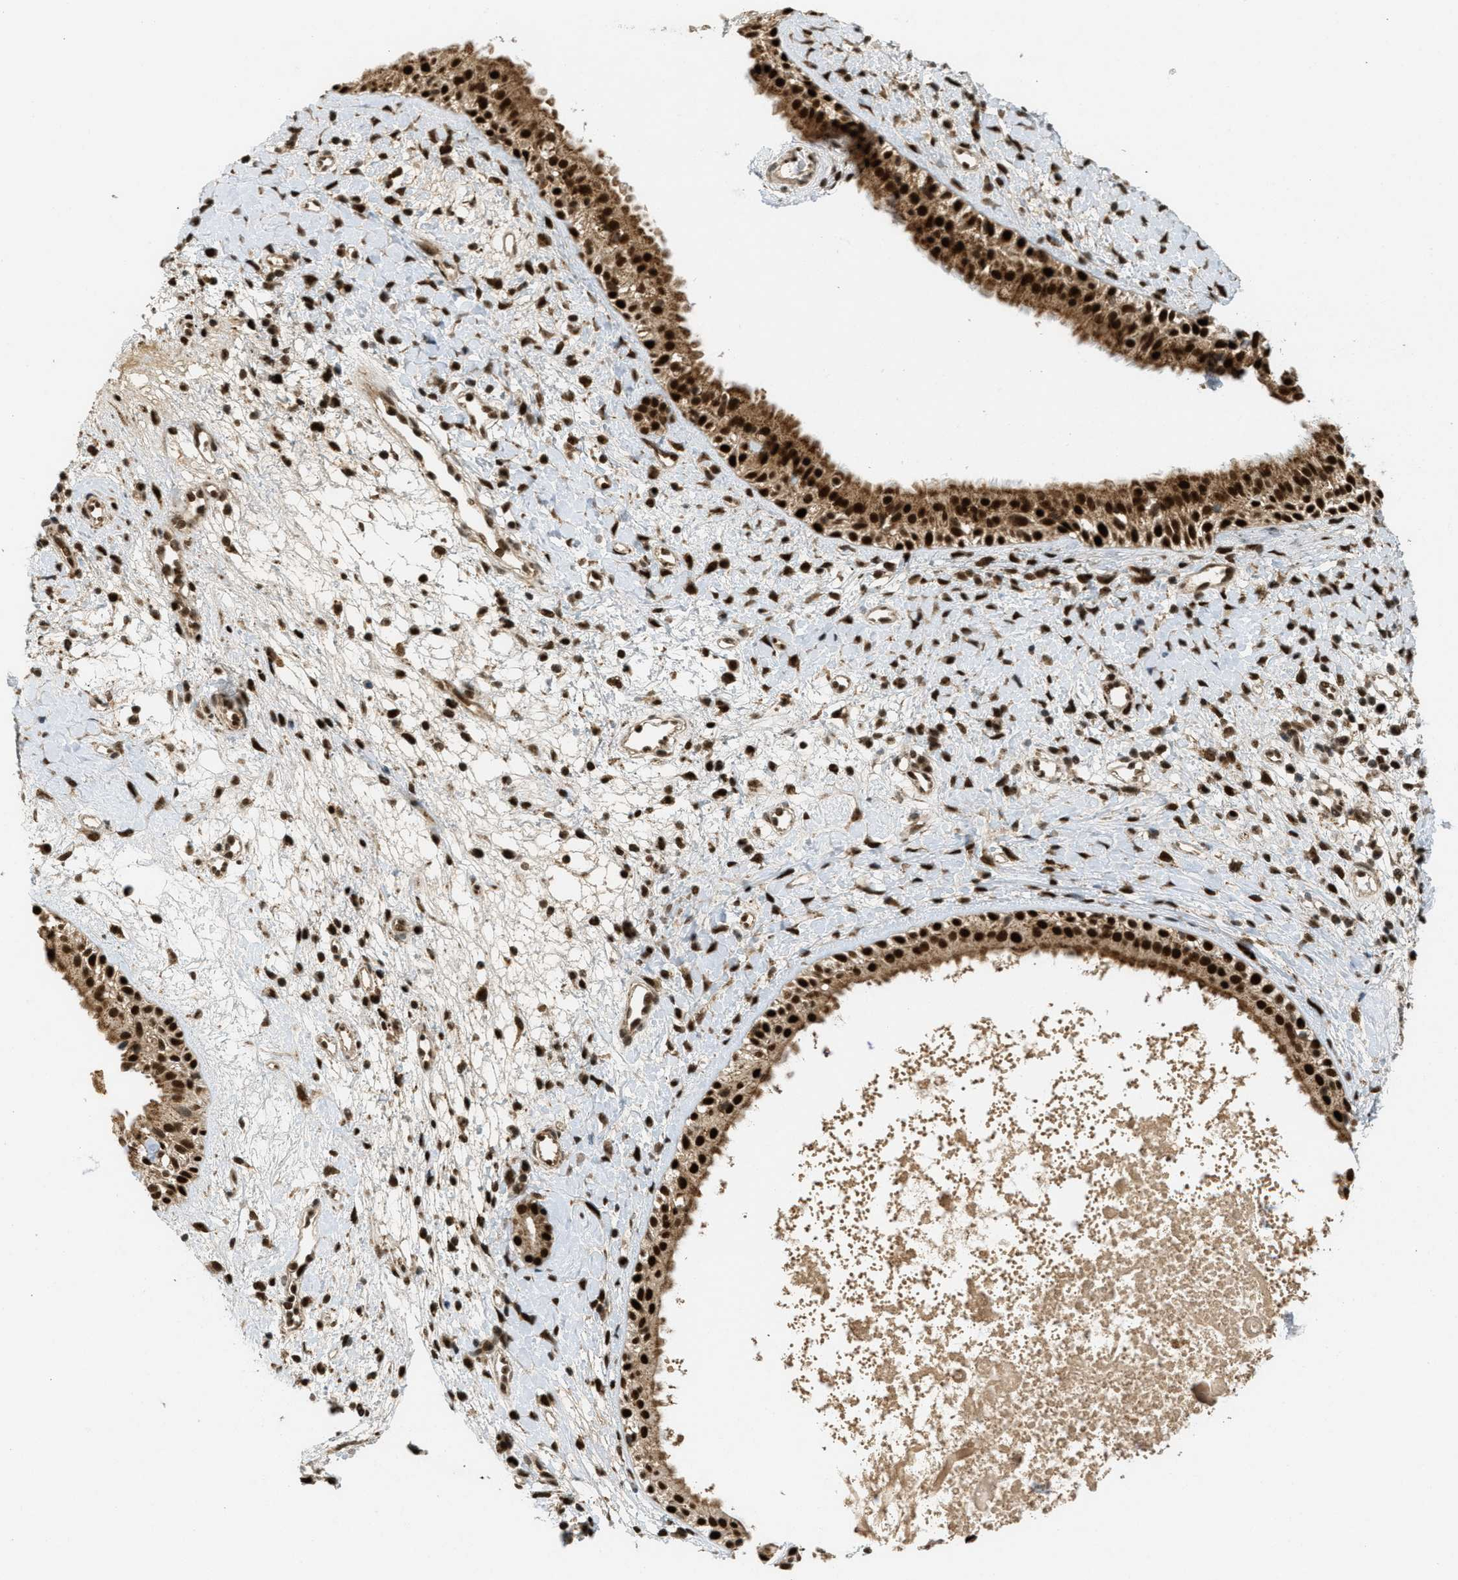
{"staining": {"intensity": "strong", "quantity": ">75%", "location": "cytoplasmic/membranous,nuclear"}, "tissue": "nasopharynx", "cell_type": "Respiratory epithelial cells", "image_type": "normal", "snomed": [{"axis": "morphology", "description": "Normal tissue, NOS"}, {"axis": "topography", "description": "Nasopharynx"}], "caption": "Benign nasopharynx demonstrates strong cytoplasmic/membranous,nuclear staining in approximately >75% of respiratory epithelial cells, visualized by immunohistochemistry.", "gene": "TLK1", "patient": {"sex": "male", "age": 22}}